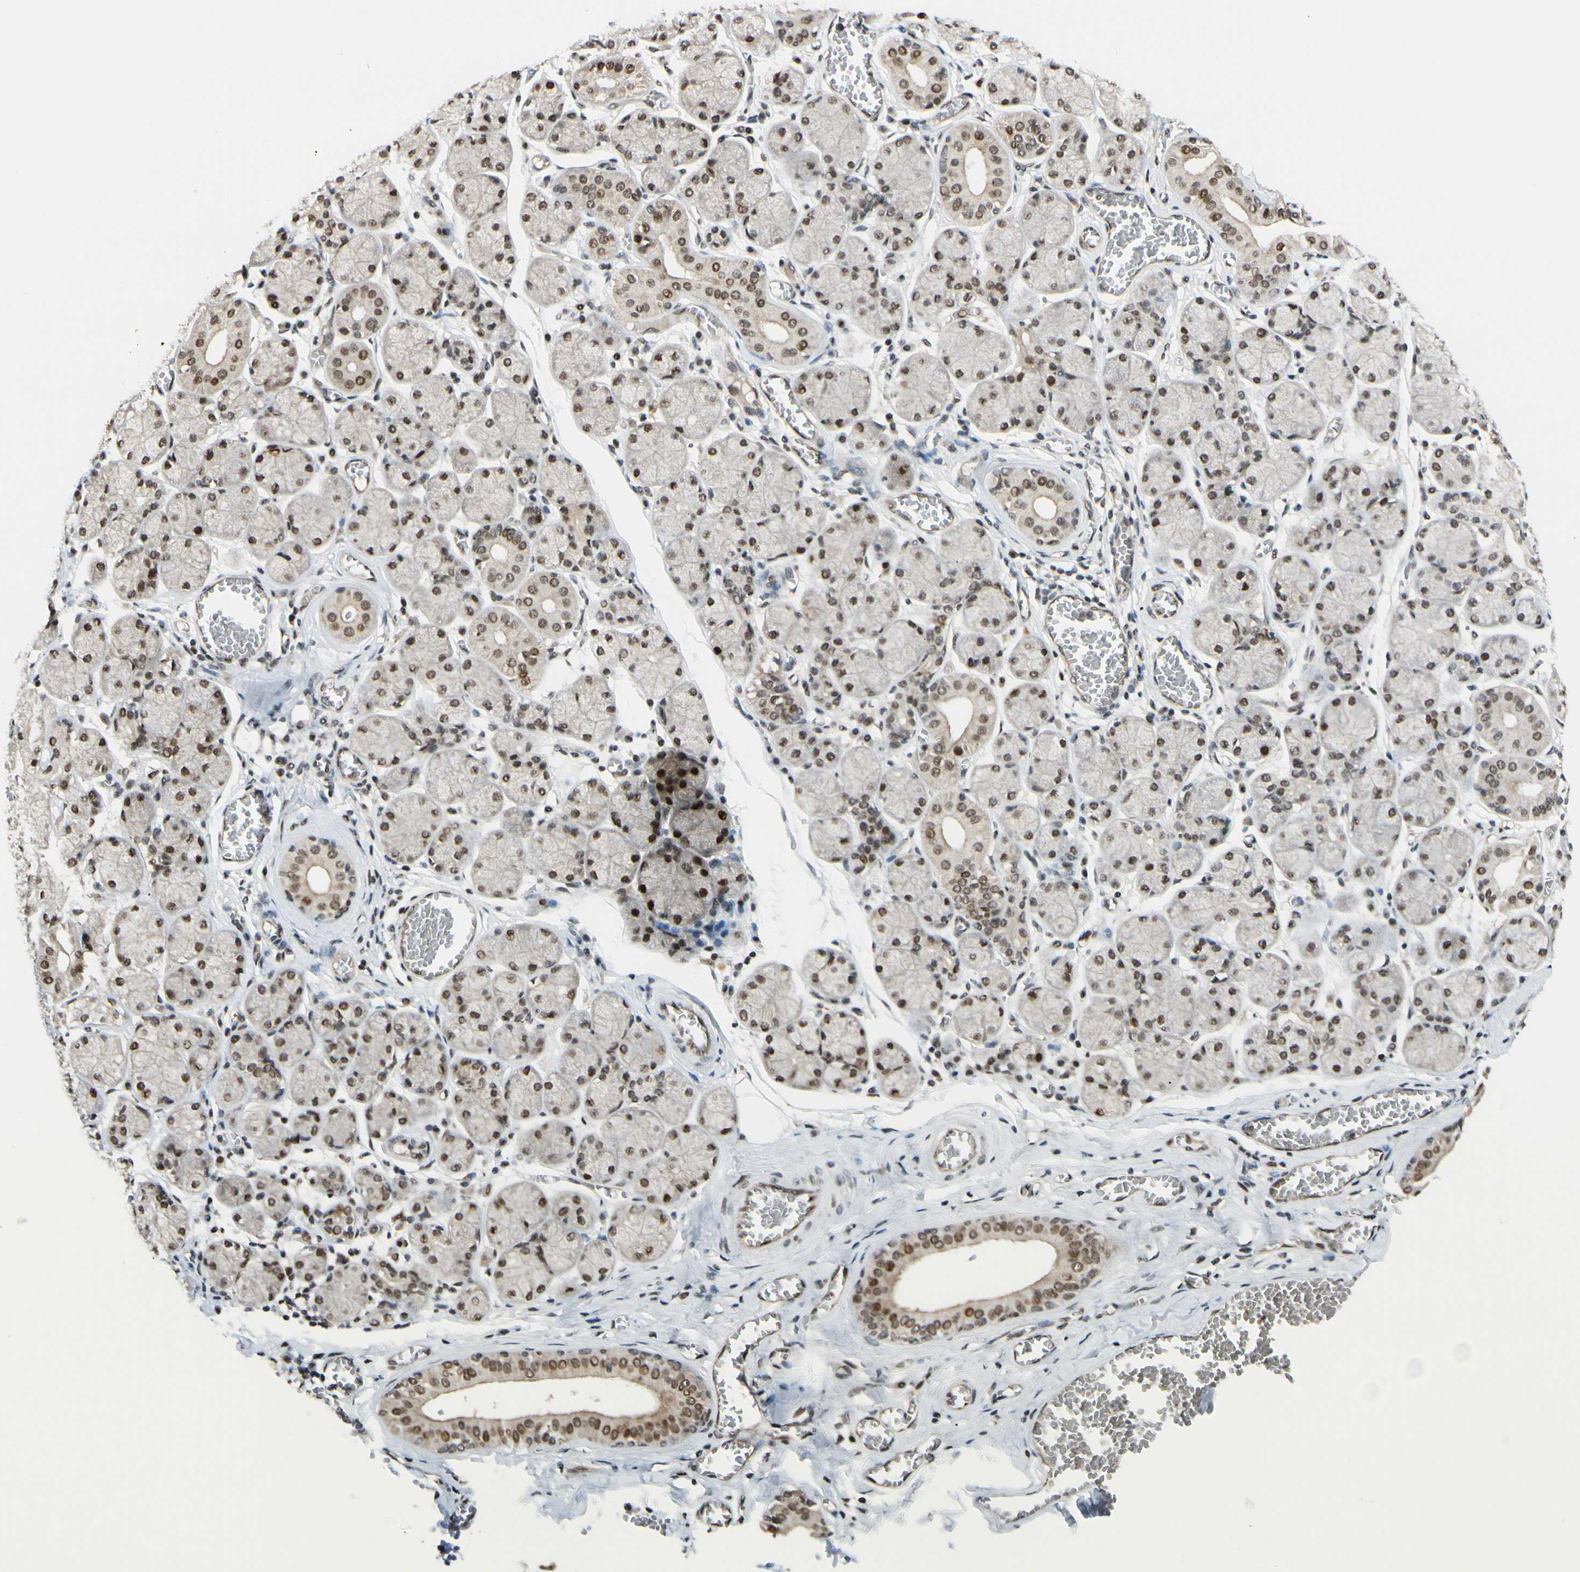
{"staining": {"intensity": "weak", "quantity": ">75%", "location": "nuclear"}, "tissue": "salivary gland", "cell_type": "Glandular cells", "image_type": "normal", "snomed": [{"axis": "morphology", "description": "Normal tissue, NOS"}, {"axis": "topography", "description": "Salivary gland"}], "caption": "Immunohistochemical staining of benign salivary gland displays >75% levels of weak nuclear protein staining in about >75% of glandular cells. (DAB IHC with brightfield microscopy, high magnification).", "gene": "SUFU", "patient": {"sex": "female", "age": 24}}